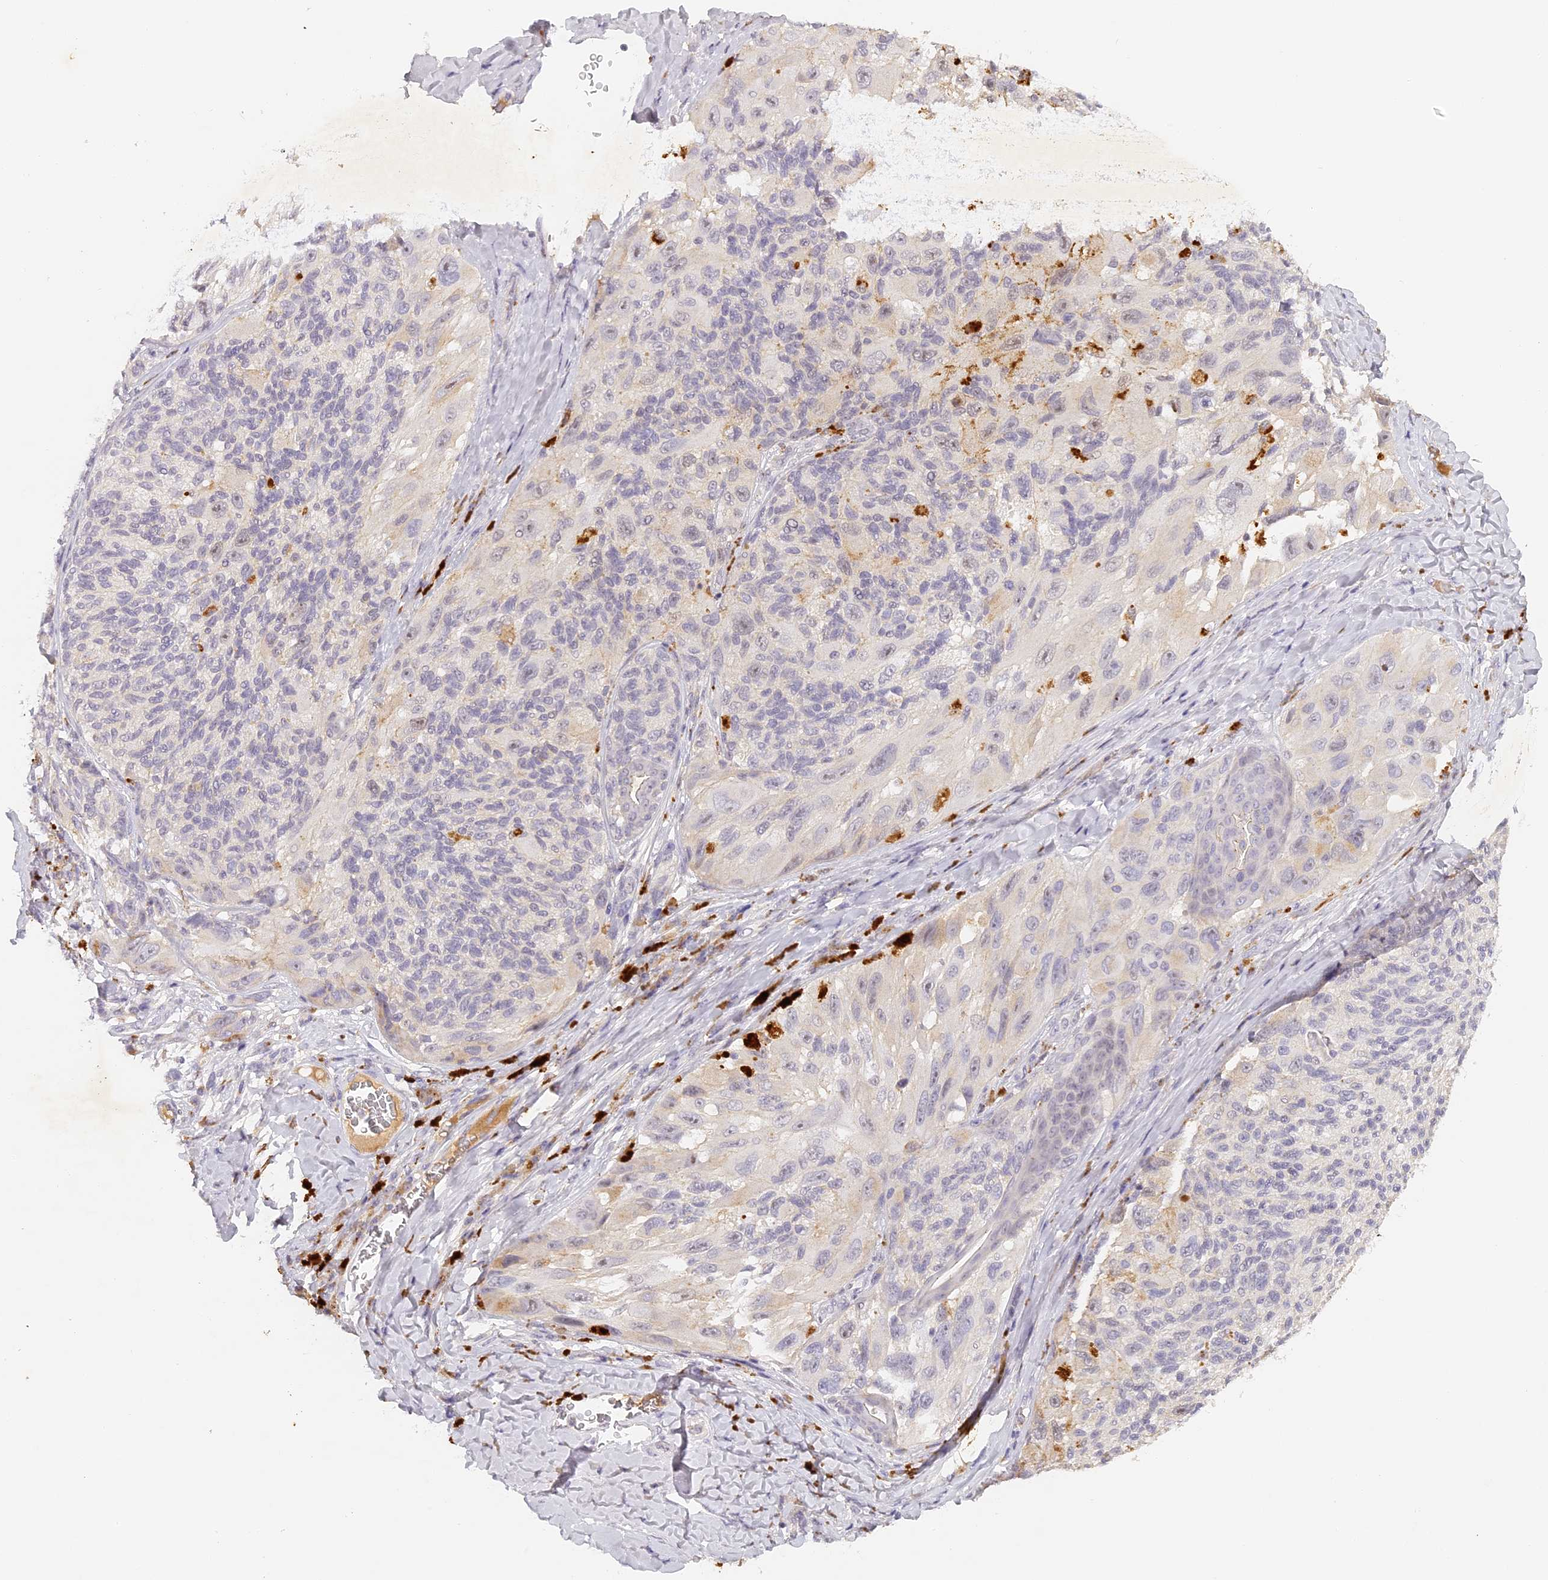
{"staining": {"intensity": "negative", "quantity": "none", "location": "none"}, "tissue": "melanoma", "cell_type": "Tumor cells", "image_type": "cancer", "snomed": [{"axis": "morphology", "description": "Malignant melanoma, NOS"}, {"axis": "topography", "description": "Skin"}], "caption": "Immunohistochemical staining of human melanoma shows no significant positivity in tumor cells.", "gene": "ELL3", "patient": {"sex": "female", "age": 73}}